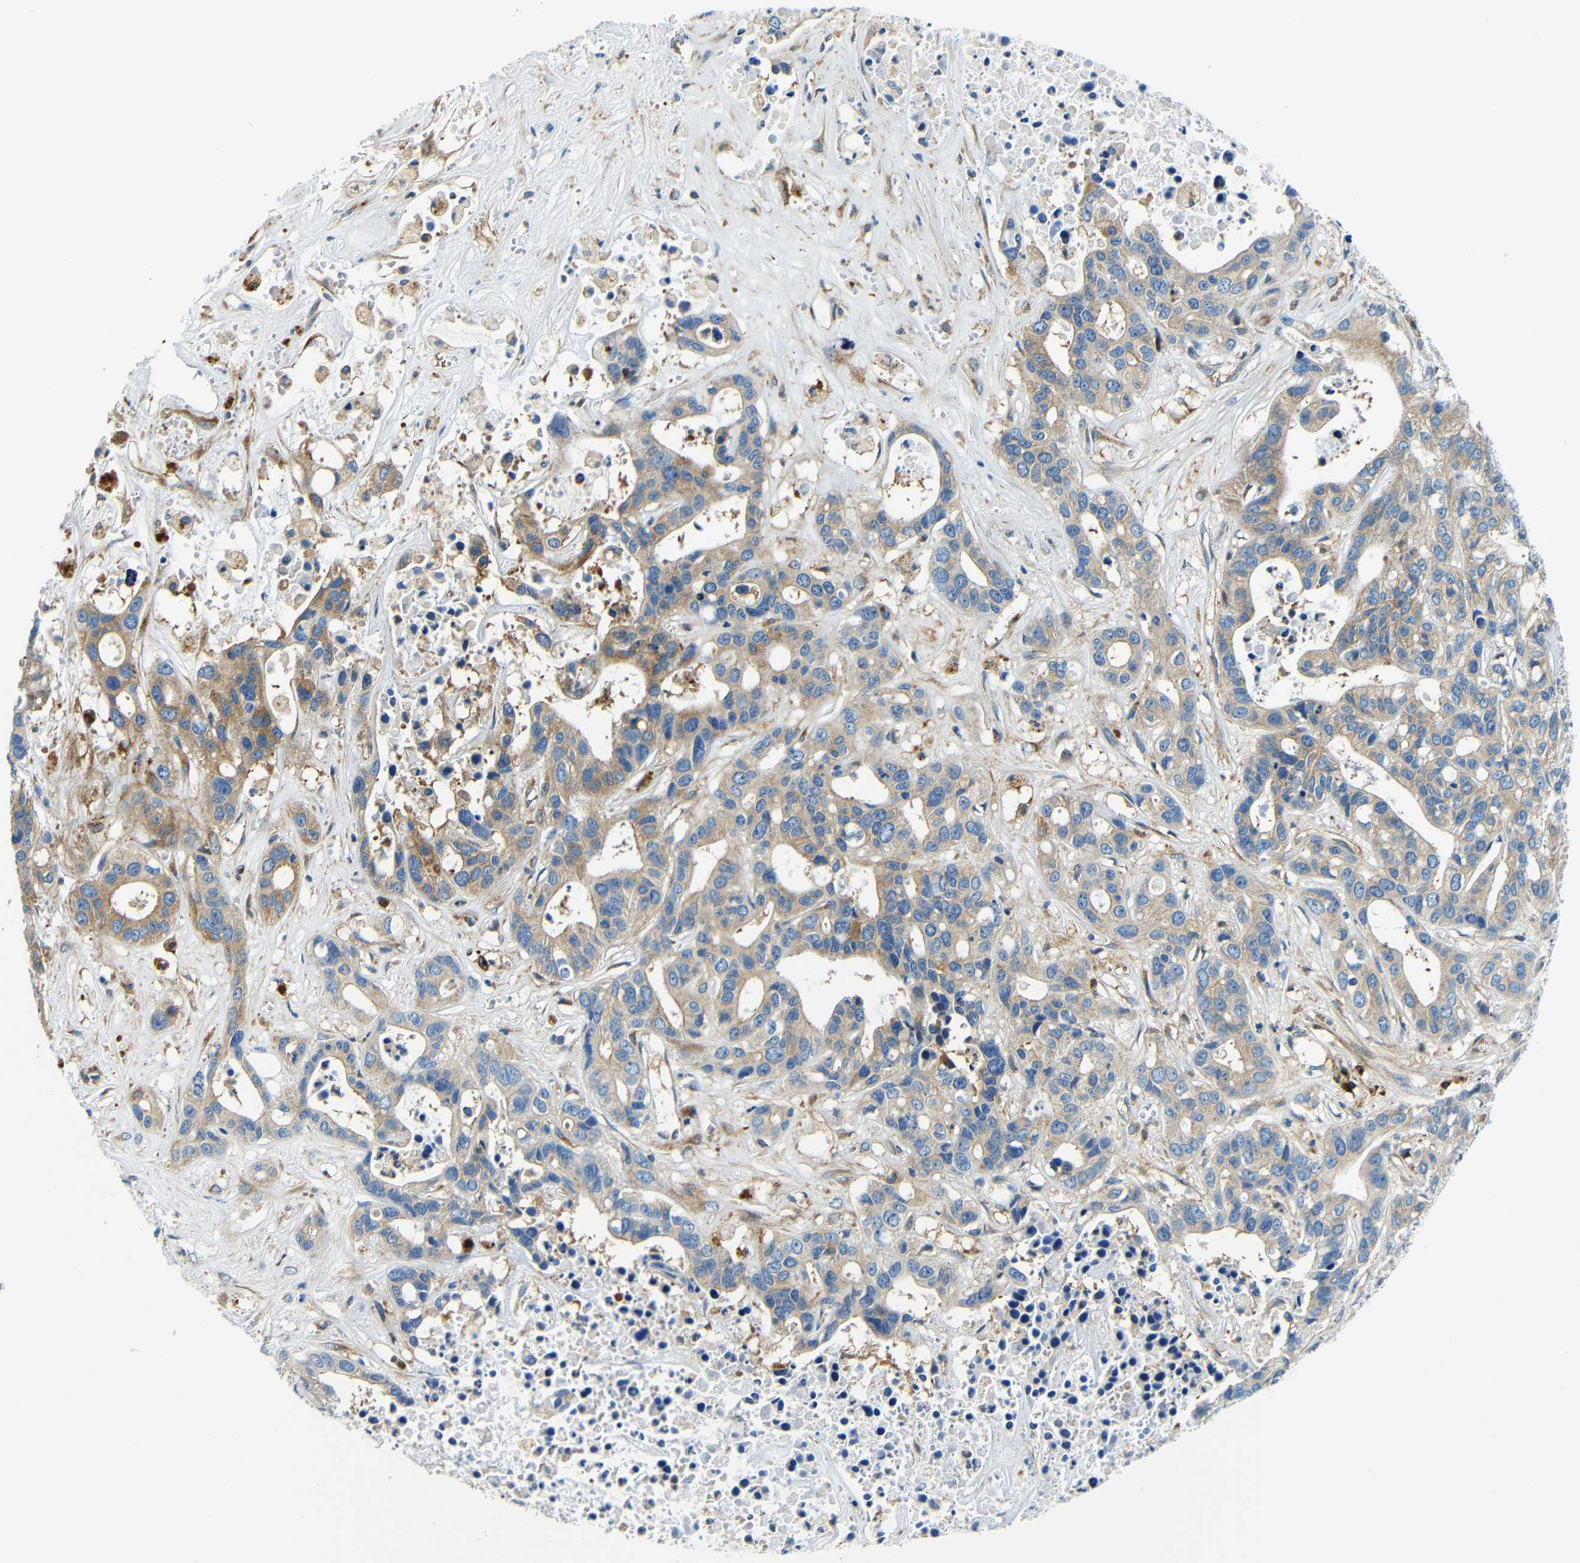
{"staining": {"intensity": "moderate", "quantity": ">75%", "location": "cytoplasmic/membranous"}, "tissue": "liver cancer", "cell_type": "Tumor cells", "image_type": "cancer", "snomed": [{"axis": "morphology", "description": "Cholangiocarcinoma"}, {"axis": "topography", "description": "Liver"}], "caption": "This micrograph displays immunohistochemistry (IHC) staining of human cholangiocarcinoma (liver), with medium moderate cytoplasmic/membranous staining in about >75% of tumor cells.", "gene": "USO1", "patient": {"sex": "female", "age": 65}}